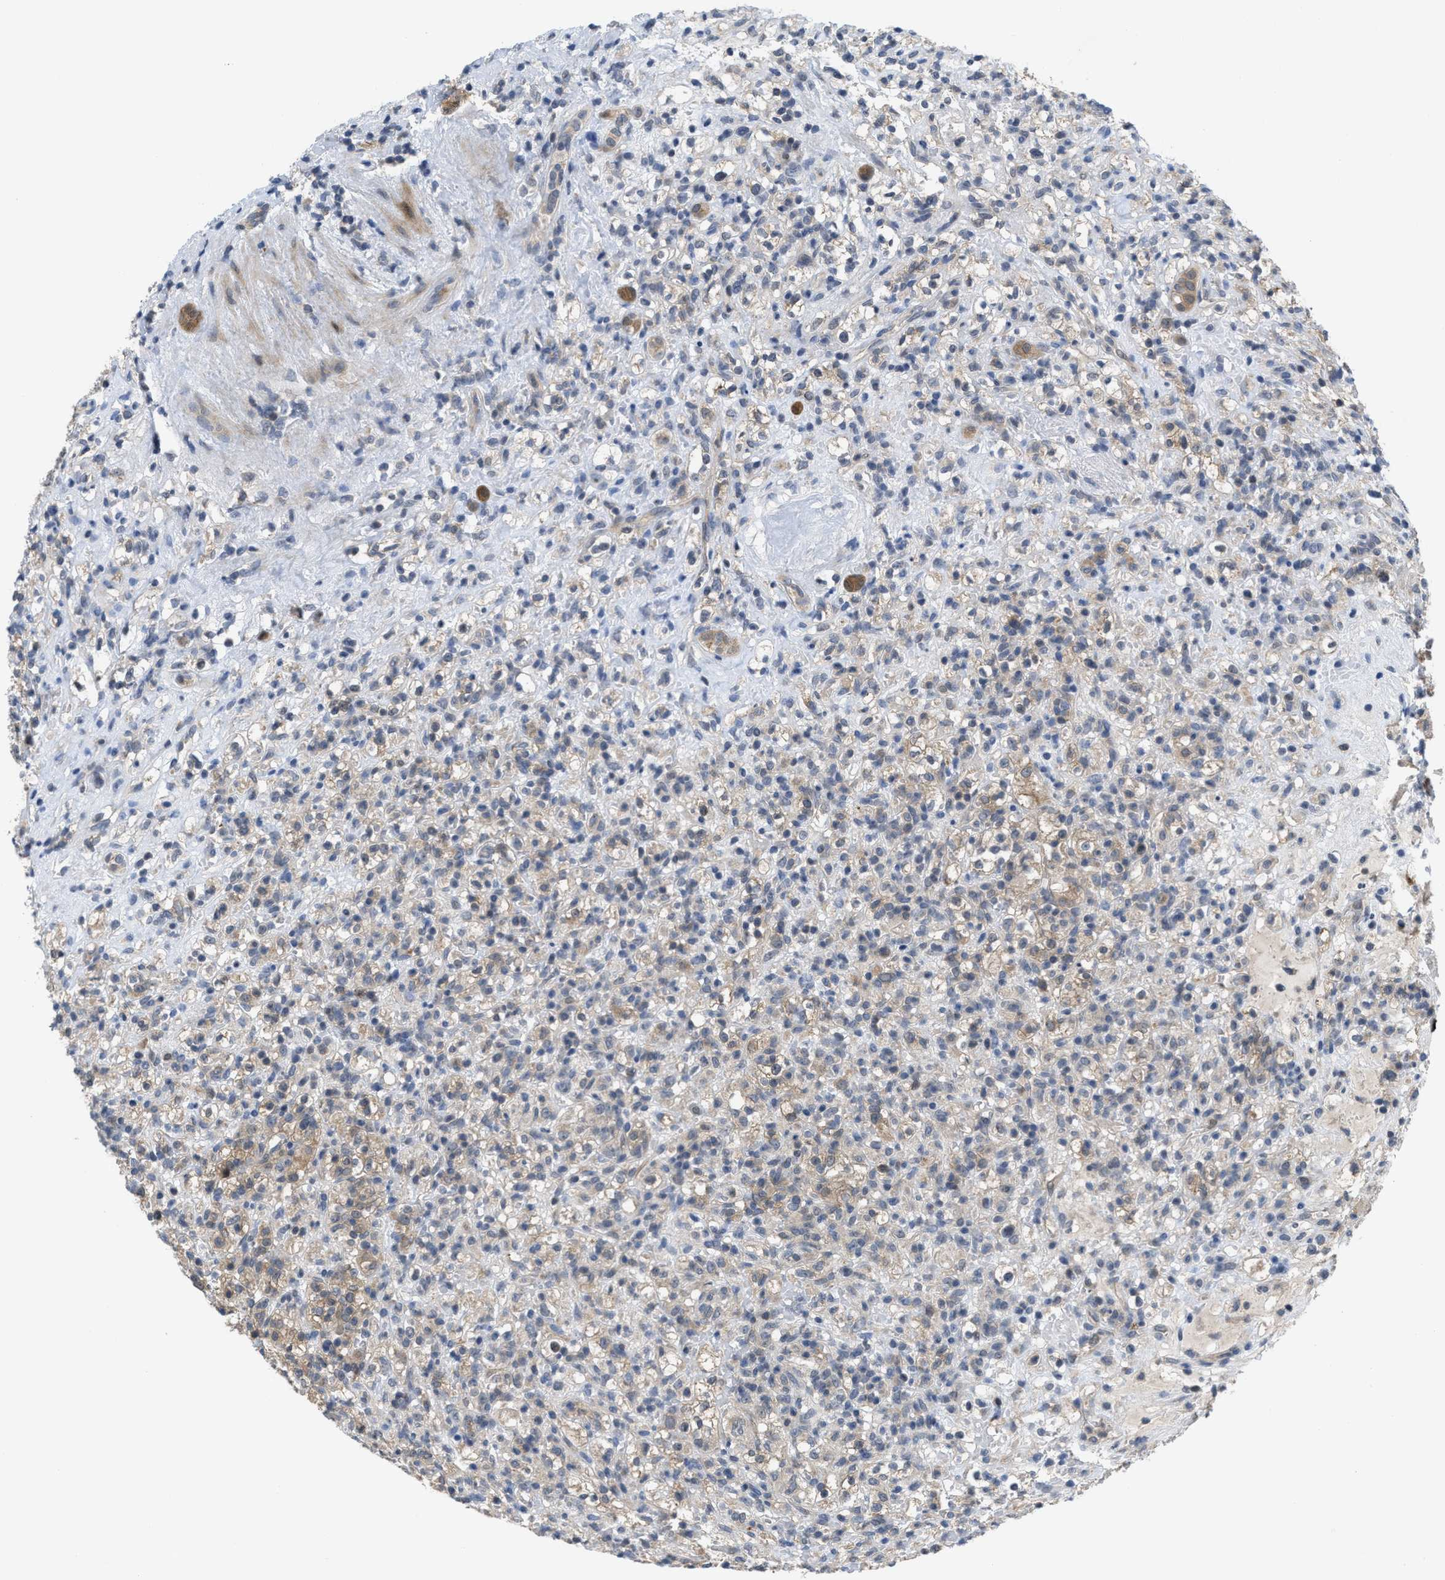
{"staining": {"intensity": "weak", "quantity": "<25%", "location": "cytoplasmic/membranous"}, "tissue": "renal cancer", "cell_type": "Tumor cells", "image_type": "cancer", "snomed": [{"axis": "morphology", "description": "Normal tissue, NOS"}, {"axis": "morphology", "description": "Adenocarcinoma, NOS"}, {"axis": "topography", "description": "Kidney"}], "caption": "Human renal cancer stained for a protein using immunohistochemistry (IHC) demonstrates no expression in tumor cells.", "gene": "LDAF1", "patient": {"sex": "female", "age": 72}}